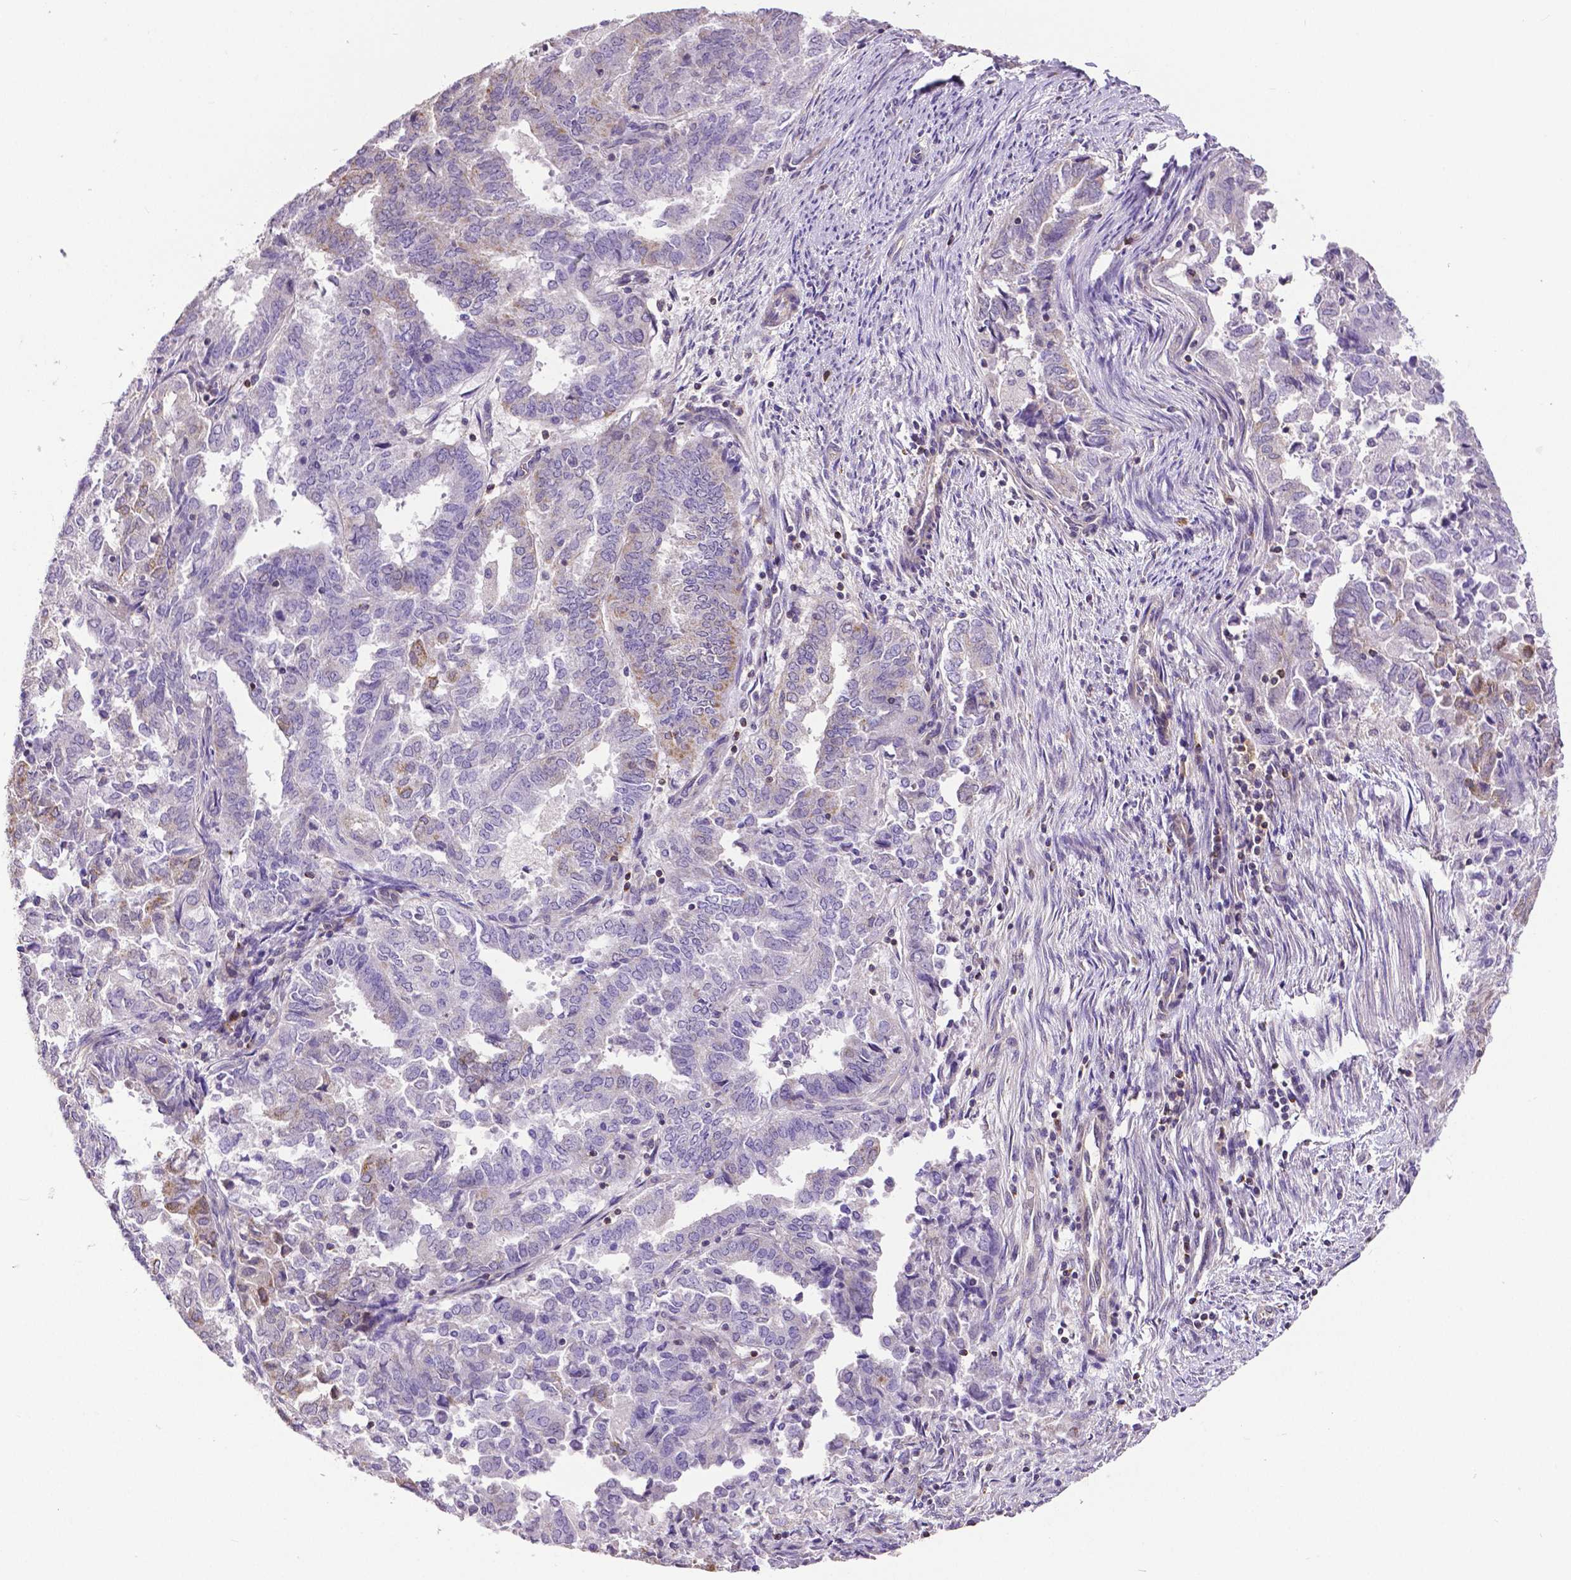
{"staining": {"intensity": "negative", "quantity": "none", "location": "none"}, "tissue": "endometrial cancer", "cell_type": "Tumor cells", "image_type": "cancer", "snomed": [{"axis": "morphology", "description": "Adenocarcinoma, NOS"}, {"axis": "topography", "description": "Endometrium"}], "caption": "This is an immunohistochemistry (IHC) photomicrograph of endometrial cancer. There is no staining in tumor cells.", "gene": "MCL1", "patient": {"sex": "female", "age": 72}}